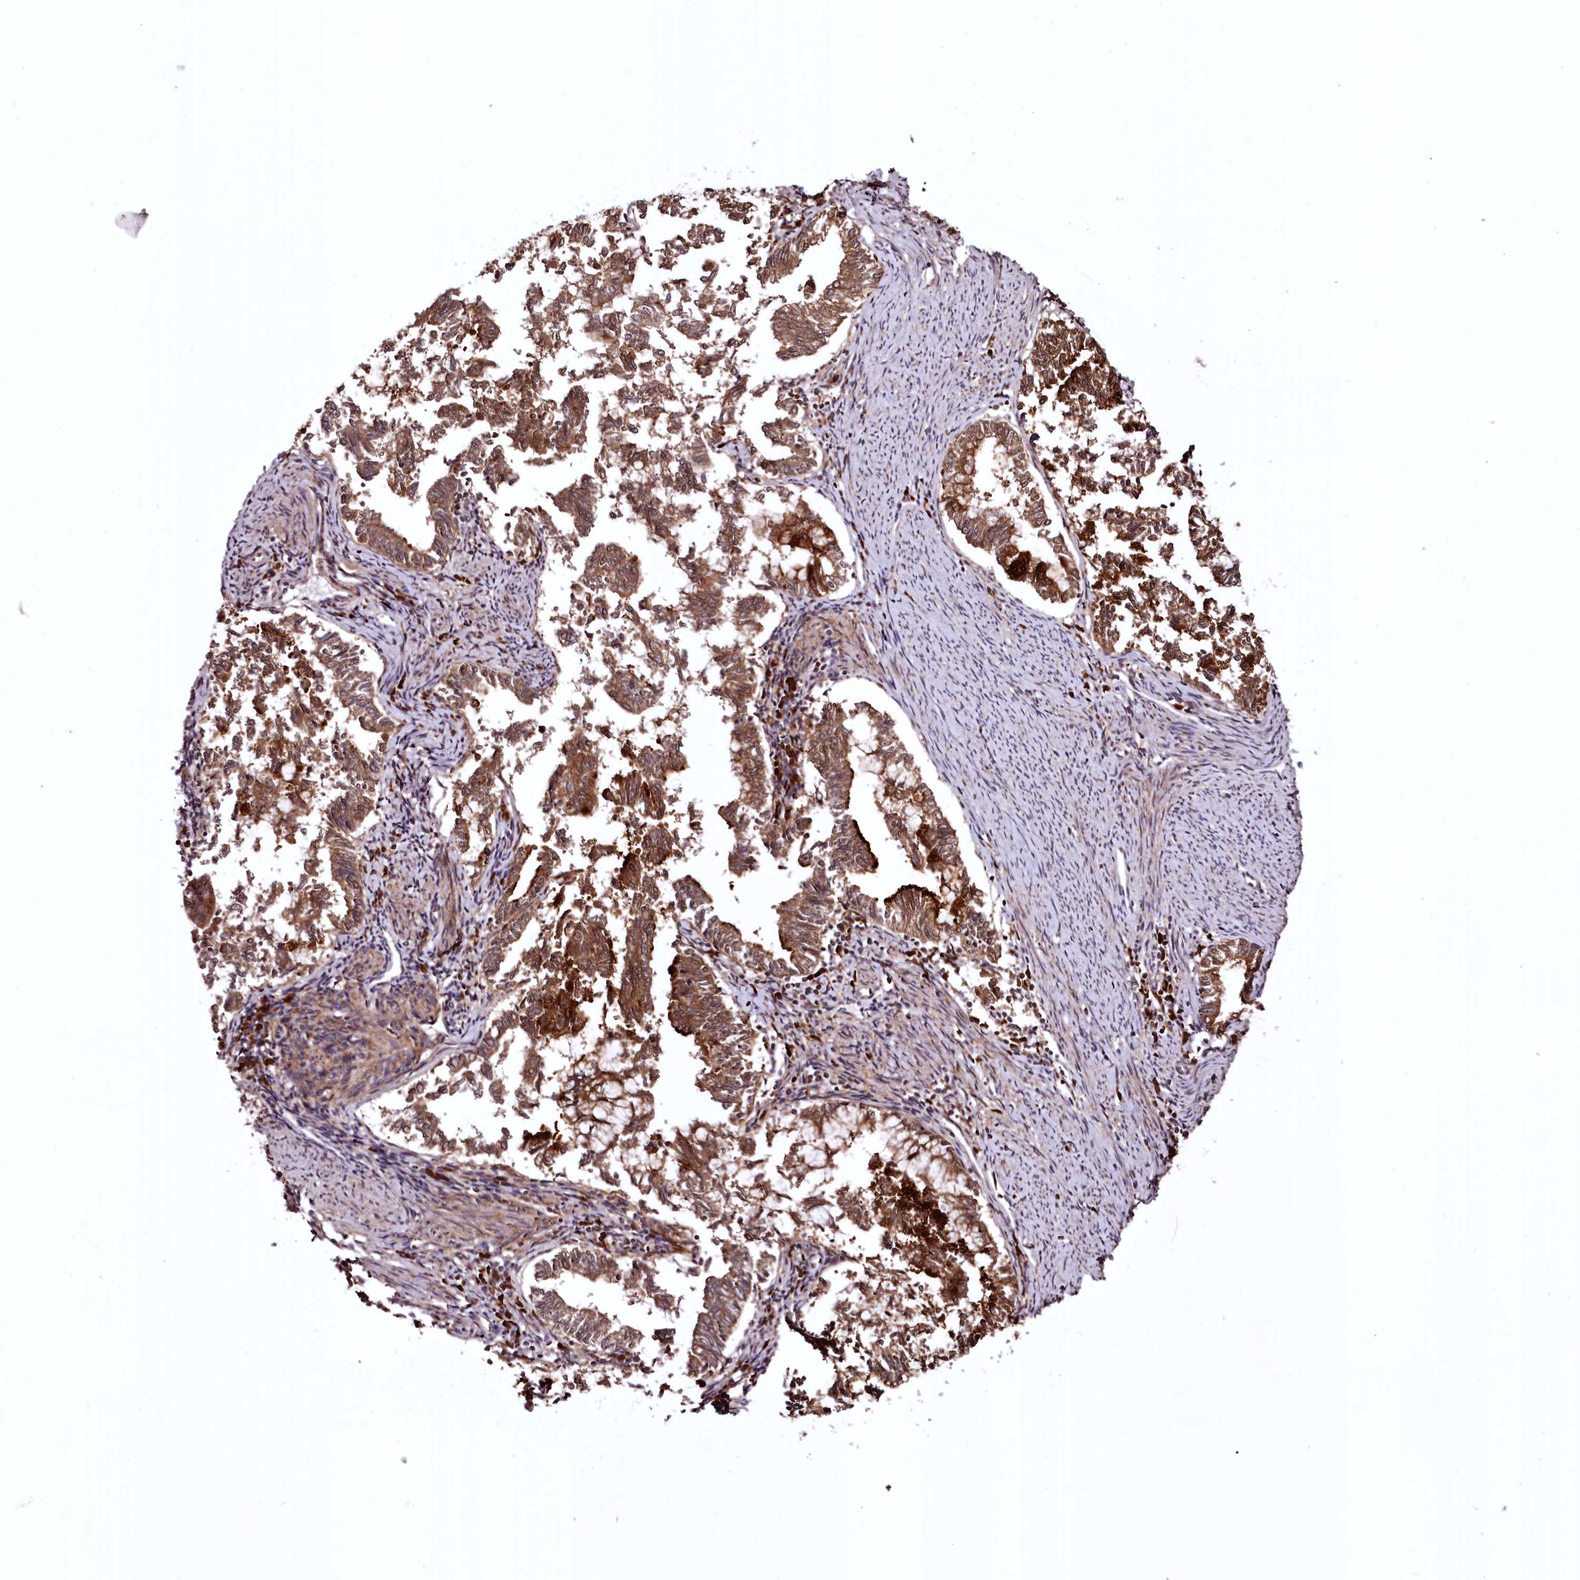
{"staining": {"intensity": "moderate", "quantity": ">75%", "location": "cytoplasmic/membranous"}, "tissue": "endometrial cancer", "cell_type": "Tumor cells", "image_type": "cancer", "snomed": [{"axis": "morphology", "description": "Adenocarcinoma, NOS"}, {"axis": "topography", "description": "Endometrium"}], "caption": "Endometrial cancer (adenocarcinoma) stained for a protein (brown) reveals moderate cytoplasmic/membranous positive positivity in approximately >75% of tumor cells.", "gene": "TTC12", "patient": {"sex": "female", "age": 79}}